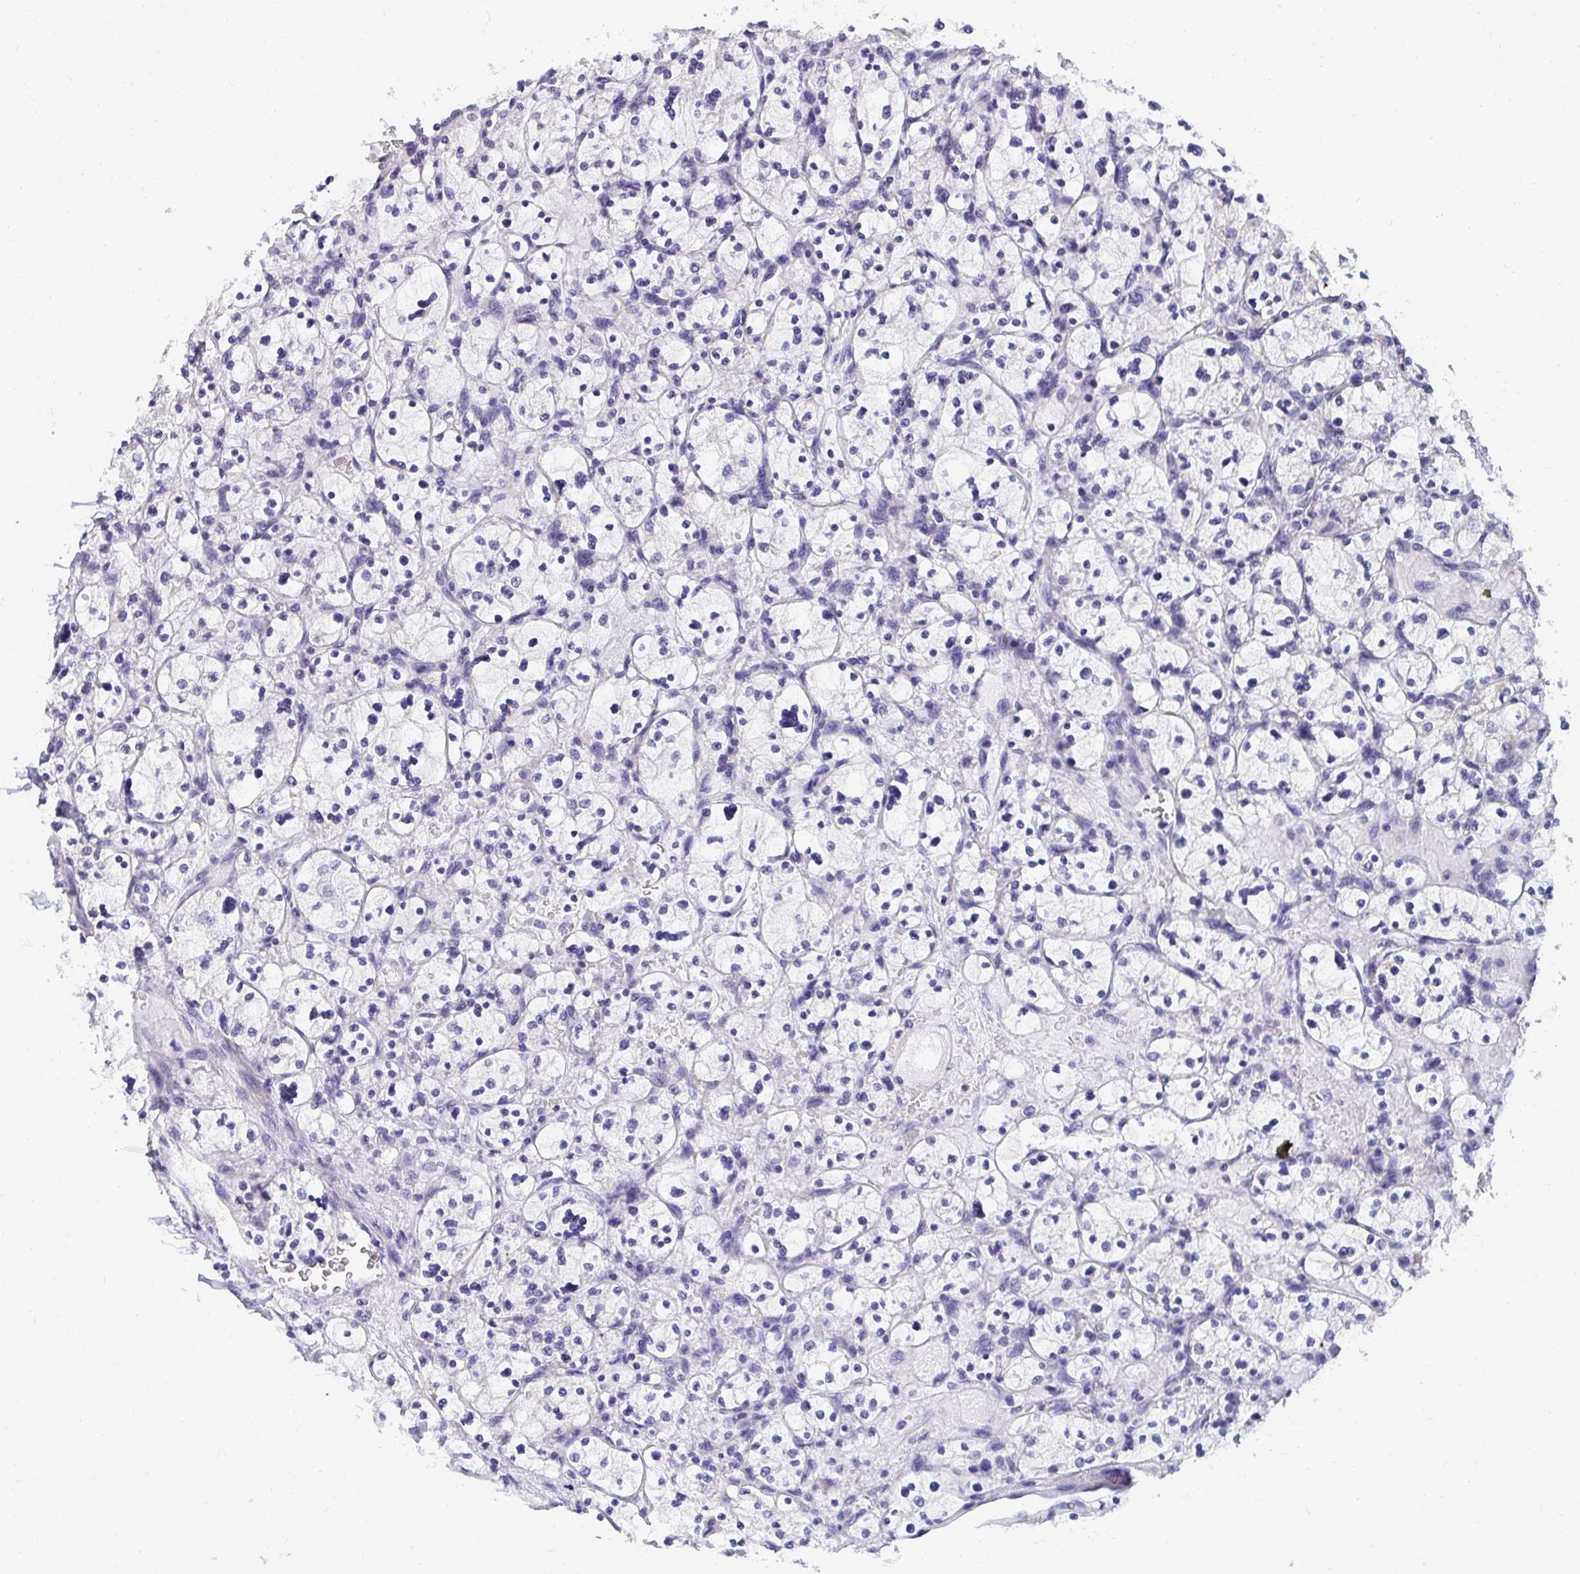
{"staining": {"intensity": "negative", "quantity": "none", "location": "none"}, "tissue": "renal cancer", "cell_type": "Tumor cells", "image_type": "cancer", "snomed": [{"axis": "morphology", "description": "Adenocarcinoma, NOS"}, {"axis": "topography", "description": "Kidney"}], "caption": "Immunohistochemistry photomicrograph of neoplastic tissue: human renal cancer (adenocarcinoma) stained with DAB (3,3'-diaminobenzidine) shows no significant protein expression in tumor cells.", "gene": "PC", "patient": {"sex": "female", "age": 83}}